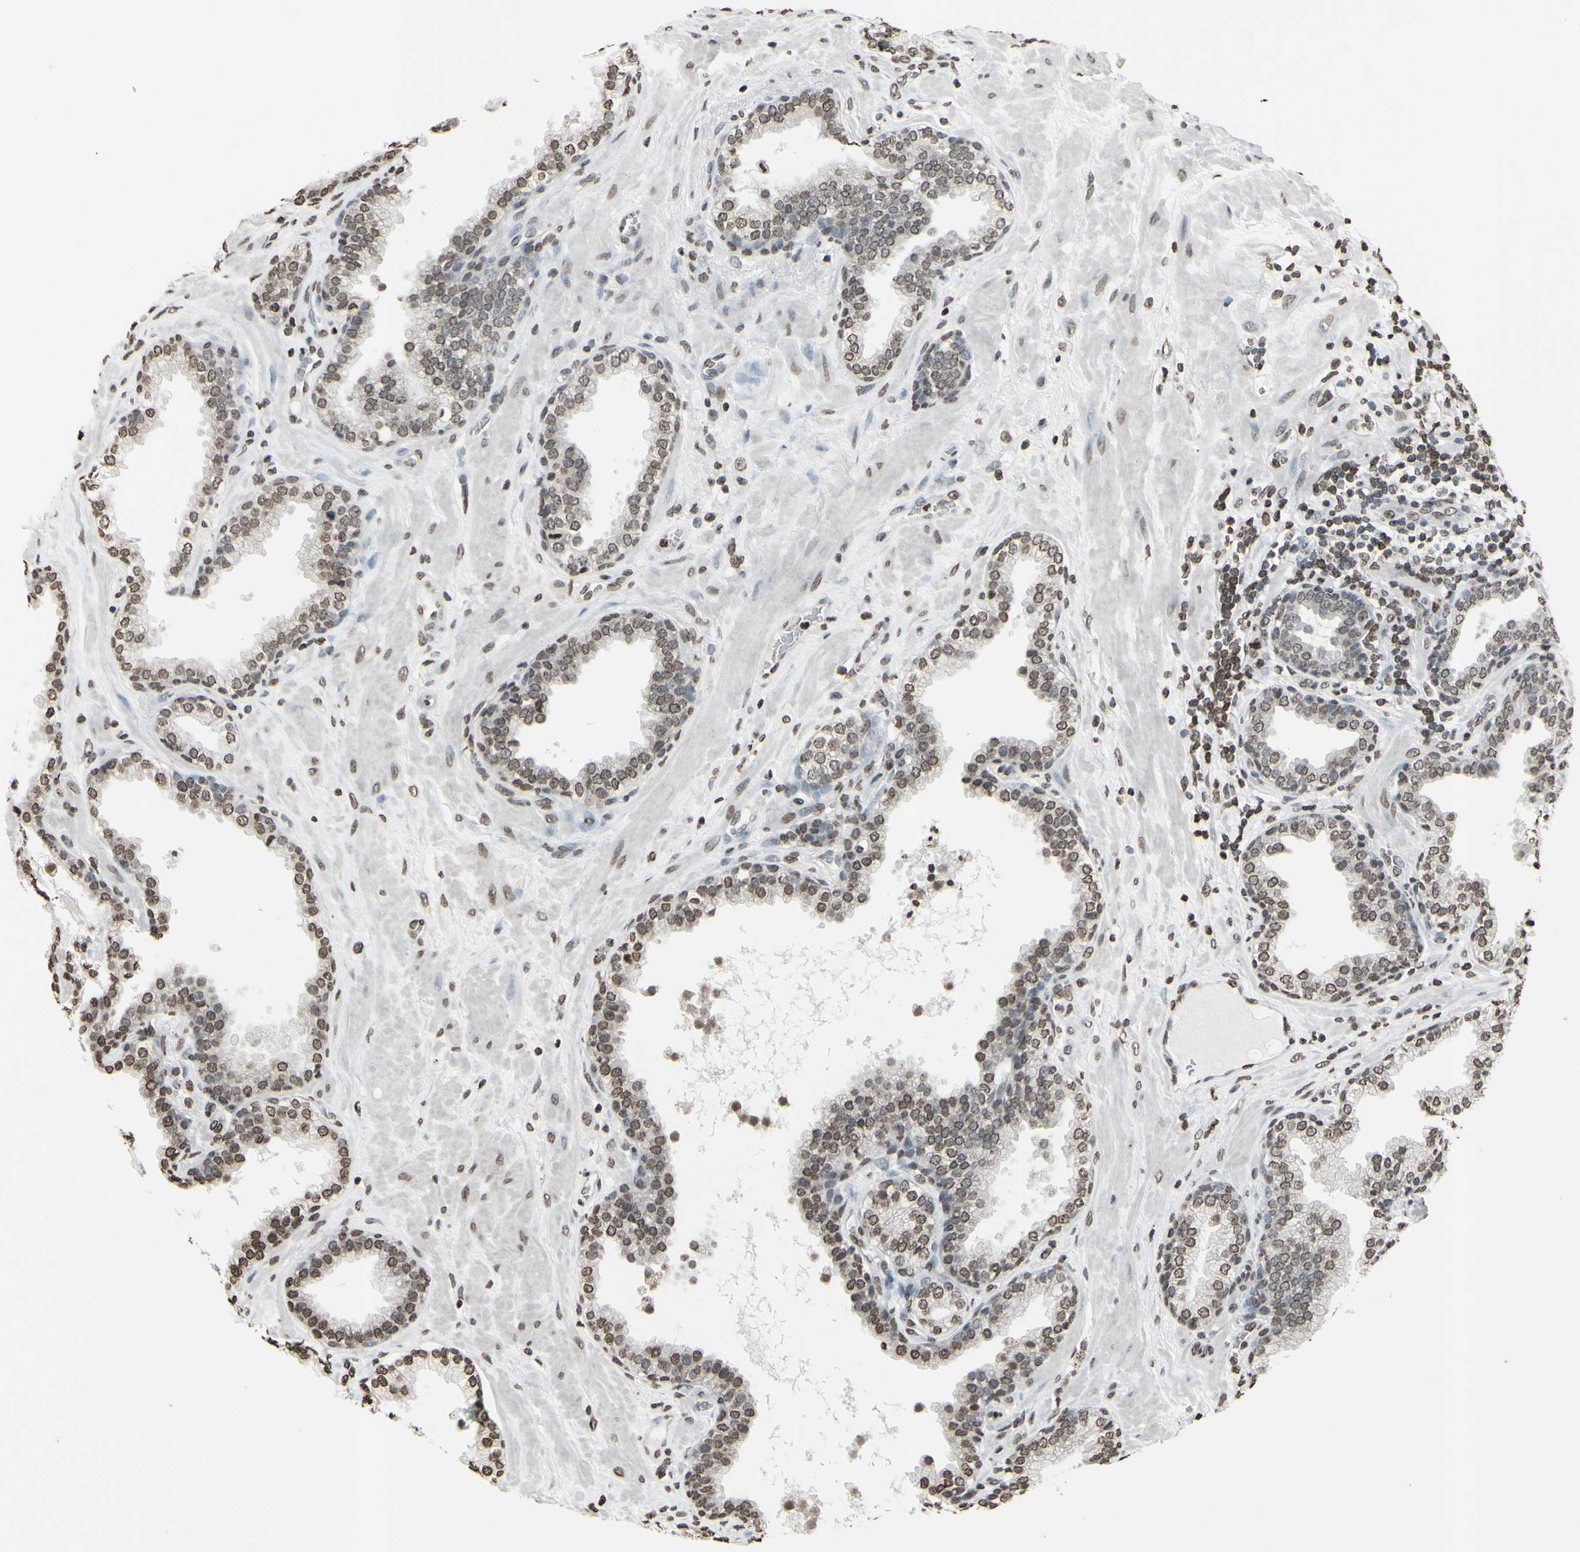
{"staining": {"intensity": "weak", "quantity": ">75%", "location": "cytoplasmic/membranous,nuclear"}, "tissue": "prostate", "cell_type": "Glandular cells", "image_type": "normal", "snomed": [{"axis": "morphology", "description": "Normal tissue, NOS"}, {"axis": "topography", "description": "Prostate"}], "caption": "Approximately >75% of glandular cells in benign human prostate exhibit weak cytoplasmic/membranous,nuclear protein positivity as visualized by brown immunohistochemical staining.", "gene": "CD79B", "patient": {"sex": "male", "age": 51}}